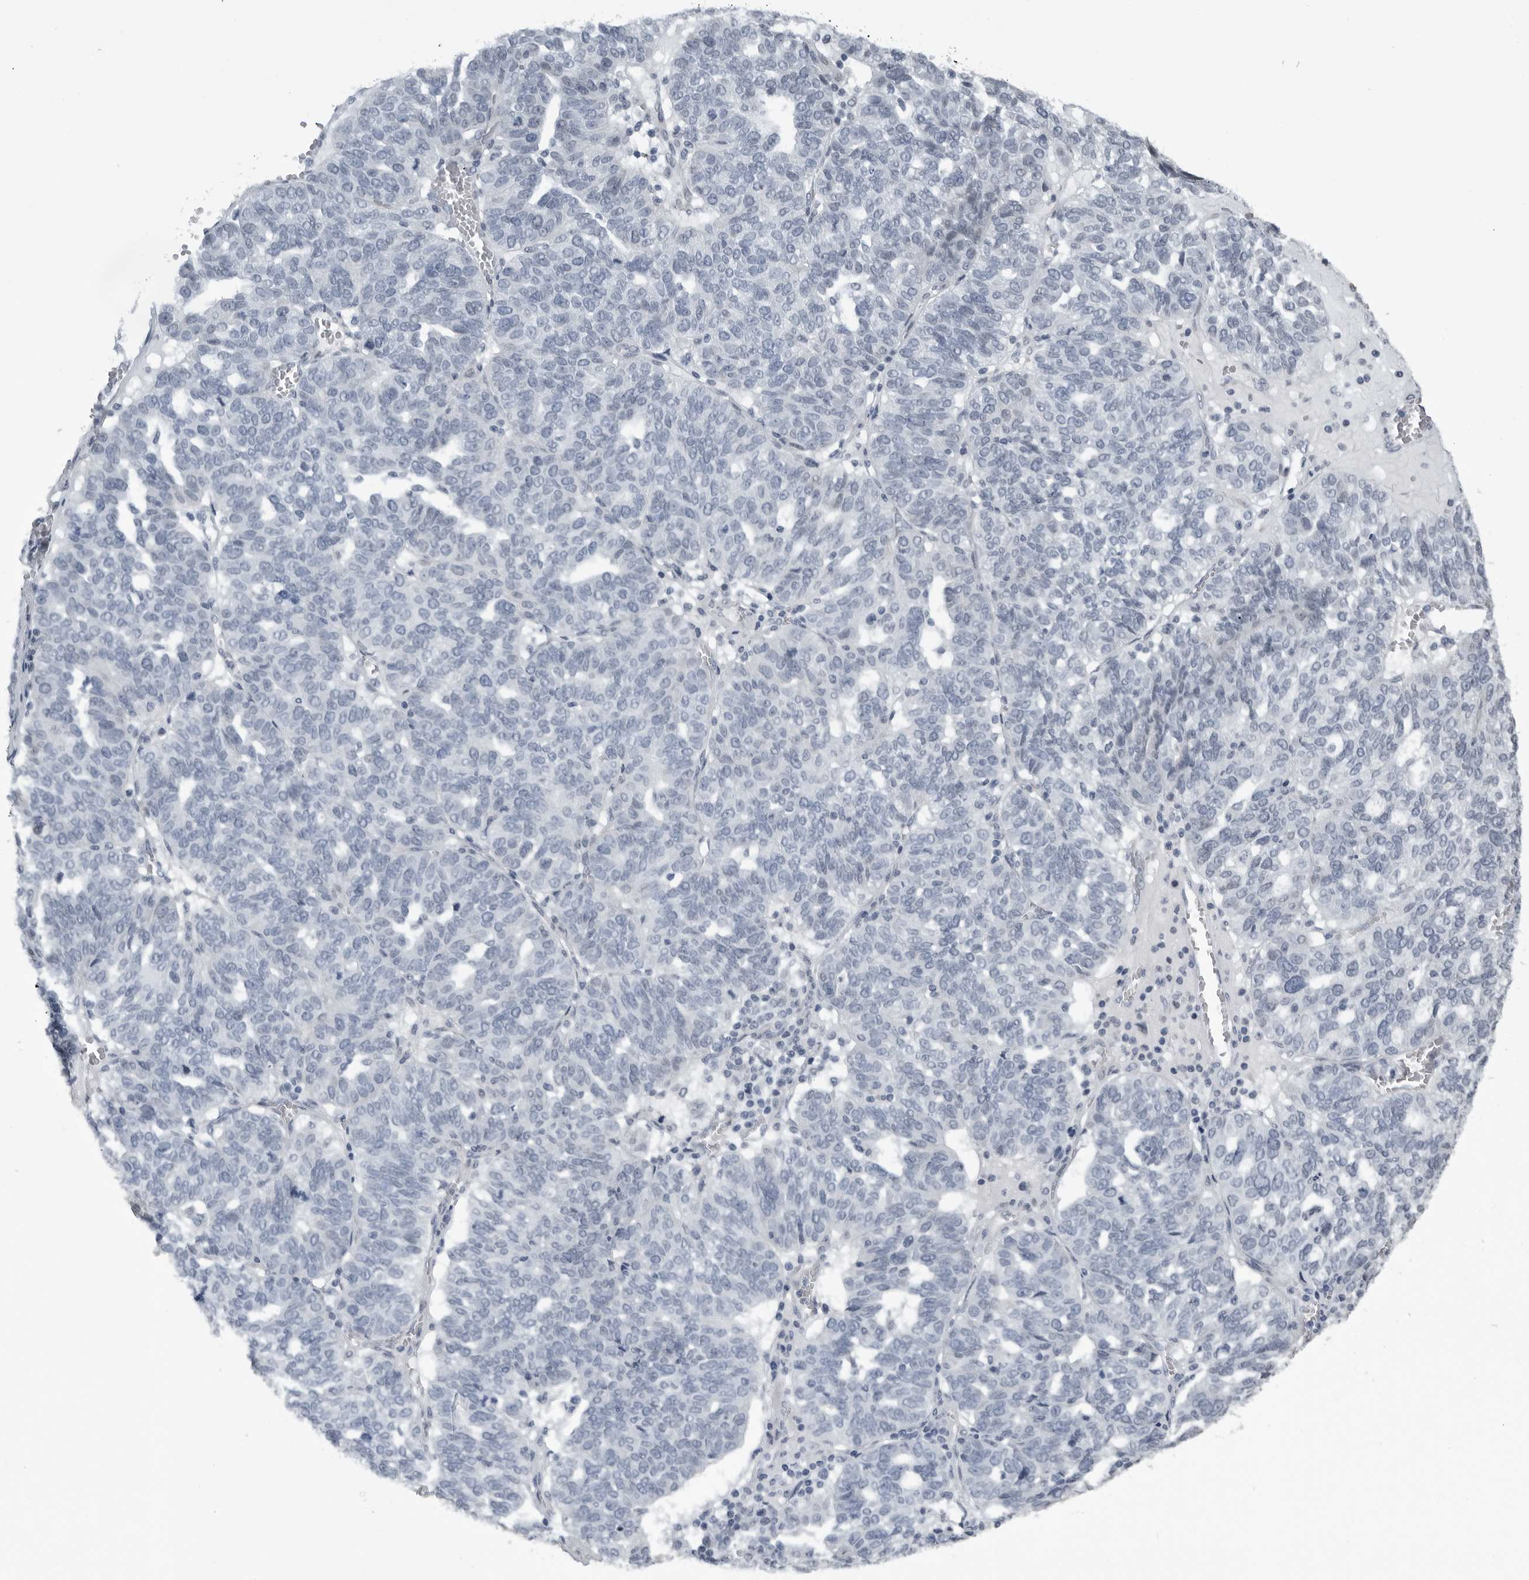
{"staining": {"intensity": "negative", "quantity": "none", "location": "none"}, "tissue": "ovarian cancer", "cell_type": "Tumor cells", "image_type": "cancer", "snomed": [{"axis": "morphology", "description": "Cystadenocarcinoma, serous, NOS"}, {"axis": "topography", "description": "Ovary"}], "caption": "Ovarian serous cystadenocarcinoma was stained to show a protein in brown. There is no significant positivity in tumor cells.", "gene": "PRRX2", "patient": {"sex": "female", "age": 59}}